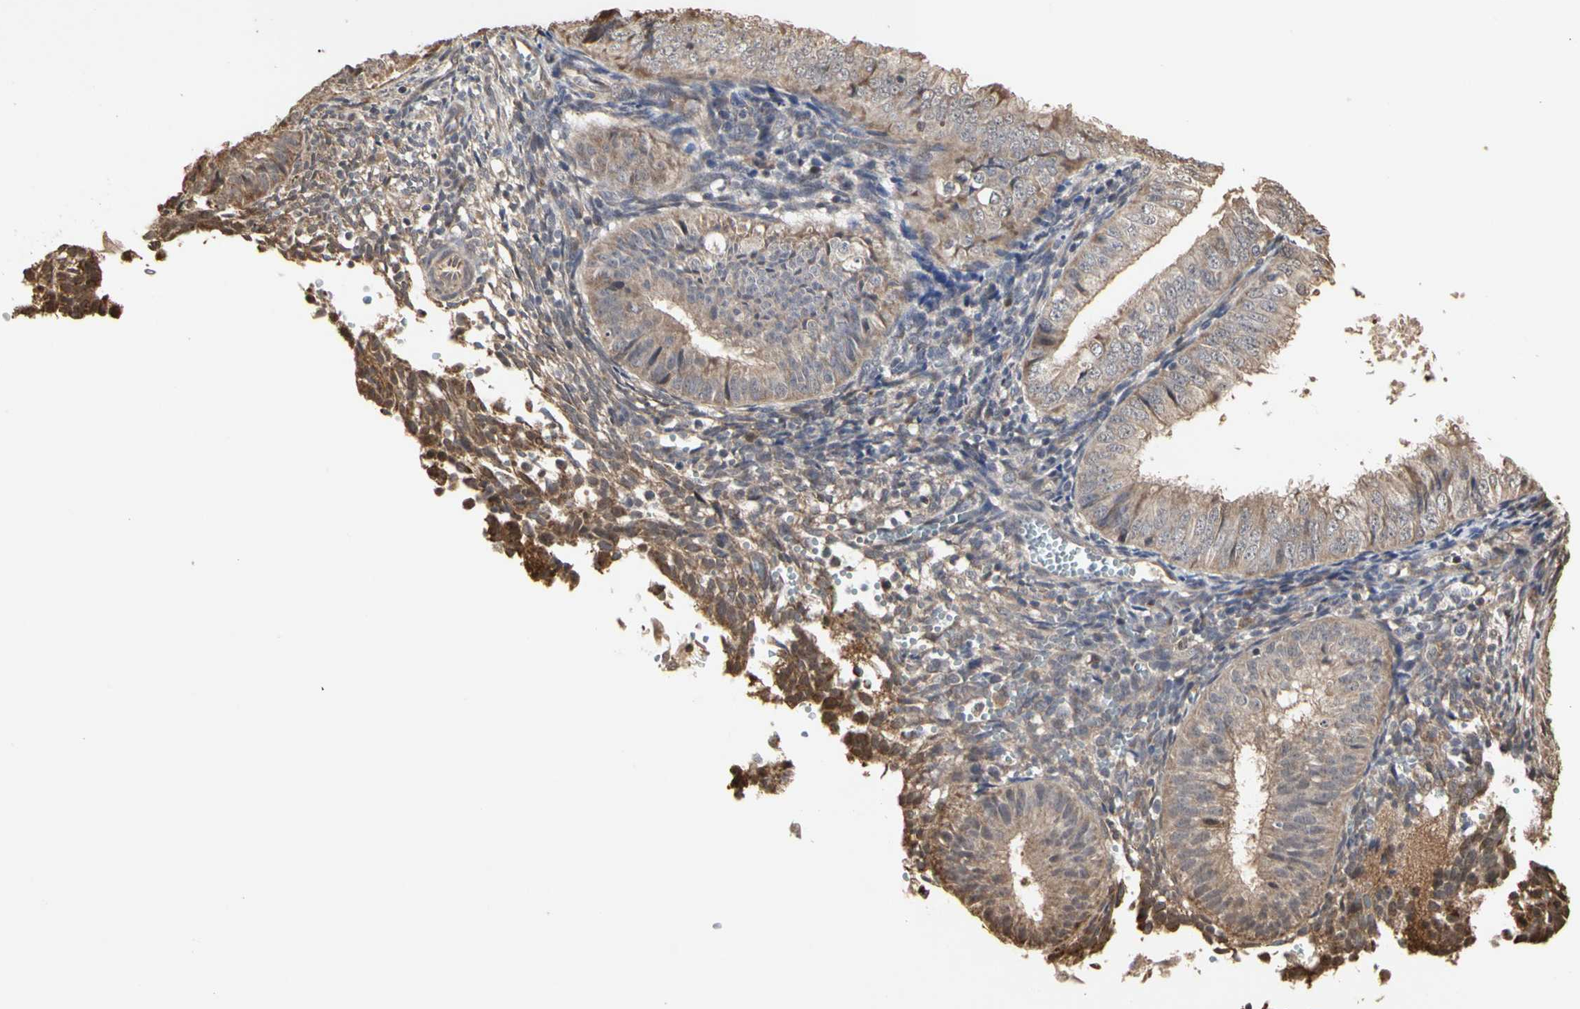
{"staining": {"intensity": "moderate", "quantity": ">75%", "location": "cytoplasmic/membranous"}, "tissue": "endometrial cancer", "cell_type": "Tumor cells", "image_type": "cancer", "snomed": [{"axis": "morphology", "description": "Normal tissue, NOS"}, {"axis": "morphology", "description": "Adenocarcinoma, NOS"}, {"axis": "topography", "description": "Endometrium"}], "caption": "A medium amount of moderate cytoplasmic/membranous expression is seen in about >75% of tumor cells in endometrial cancer (adenocarcinoma) tissue.", "gene": "TAOK1", "patient": {"sex": "female", "age": 53}}